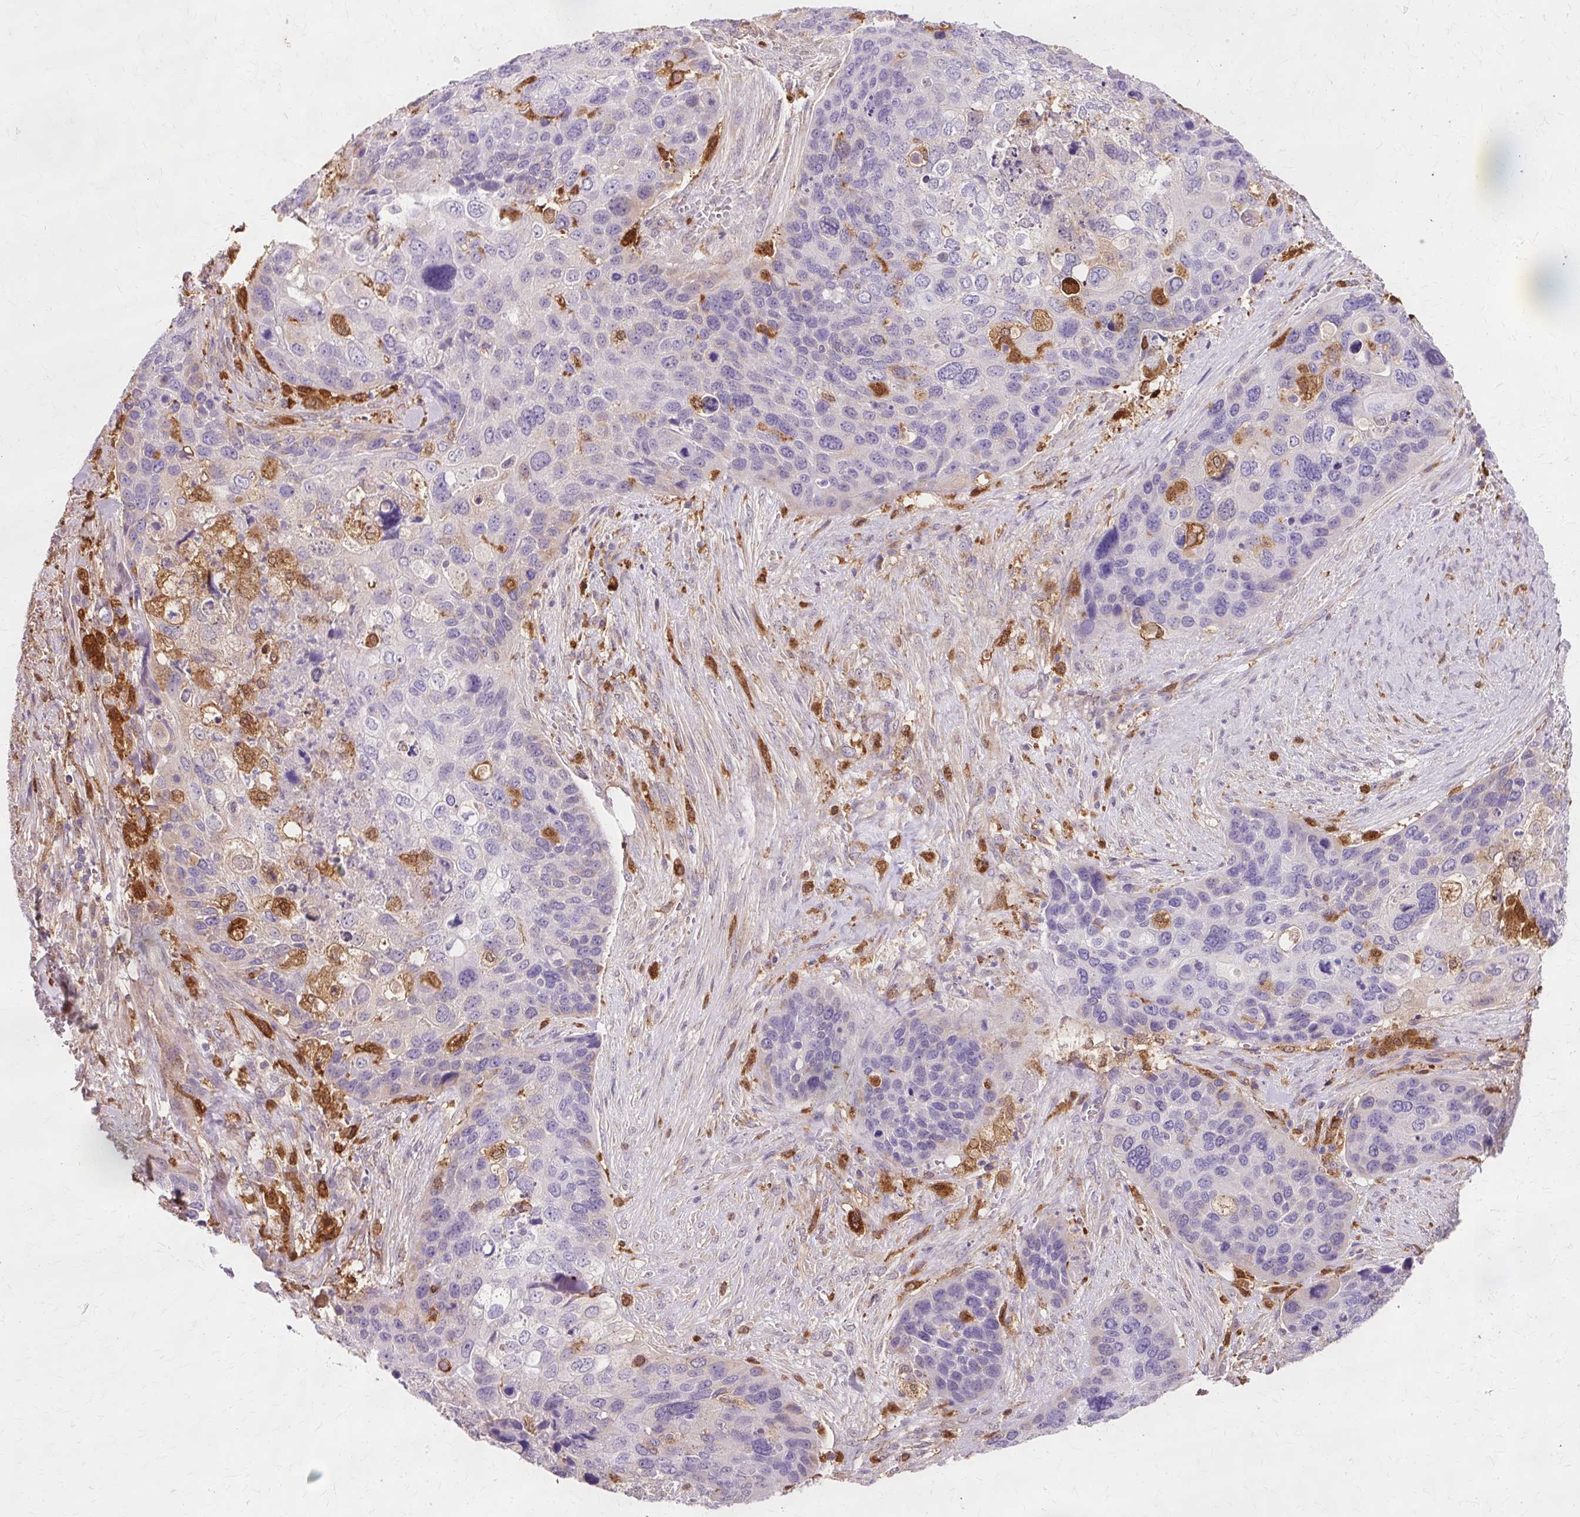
{"staining": {"intensity": "negative", "quantity": "none", "location": "none"}, "tissue": "skin cancer", "cell_type": "Tumor cells", "image_type": "cancer", "snomed": [{"axis": "morphology", "description": "Basal cell carcinoma"}, {"axis": "topography", "description": "Skin"}], "caption": "Photomicrograph shows no significant protein positivity in tumor cells of skin cancer.", "gene": "GPX1", "patient": {"sex": "female", "age": 74}}